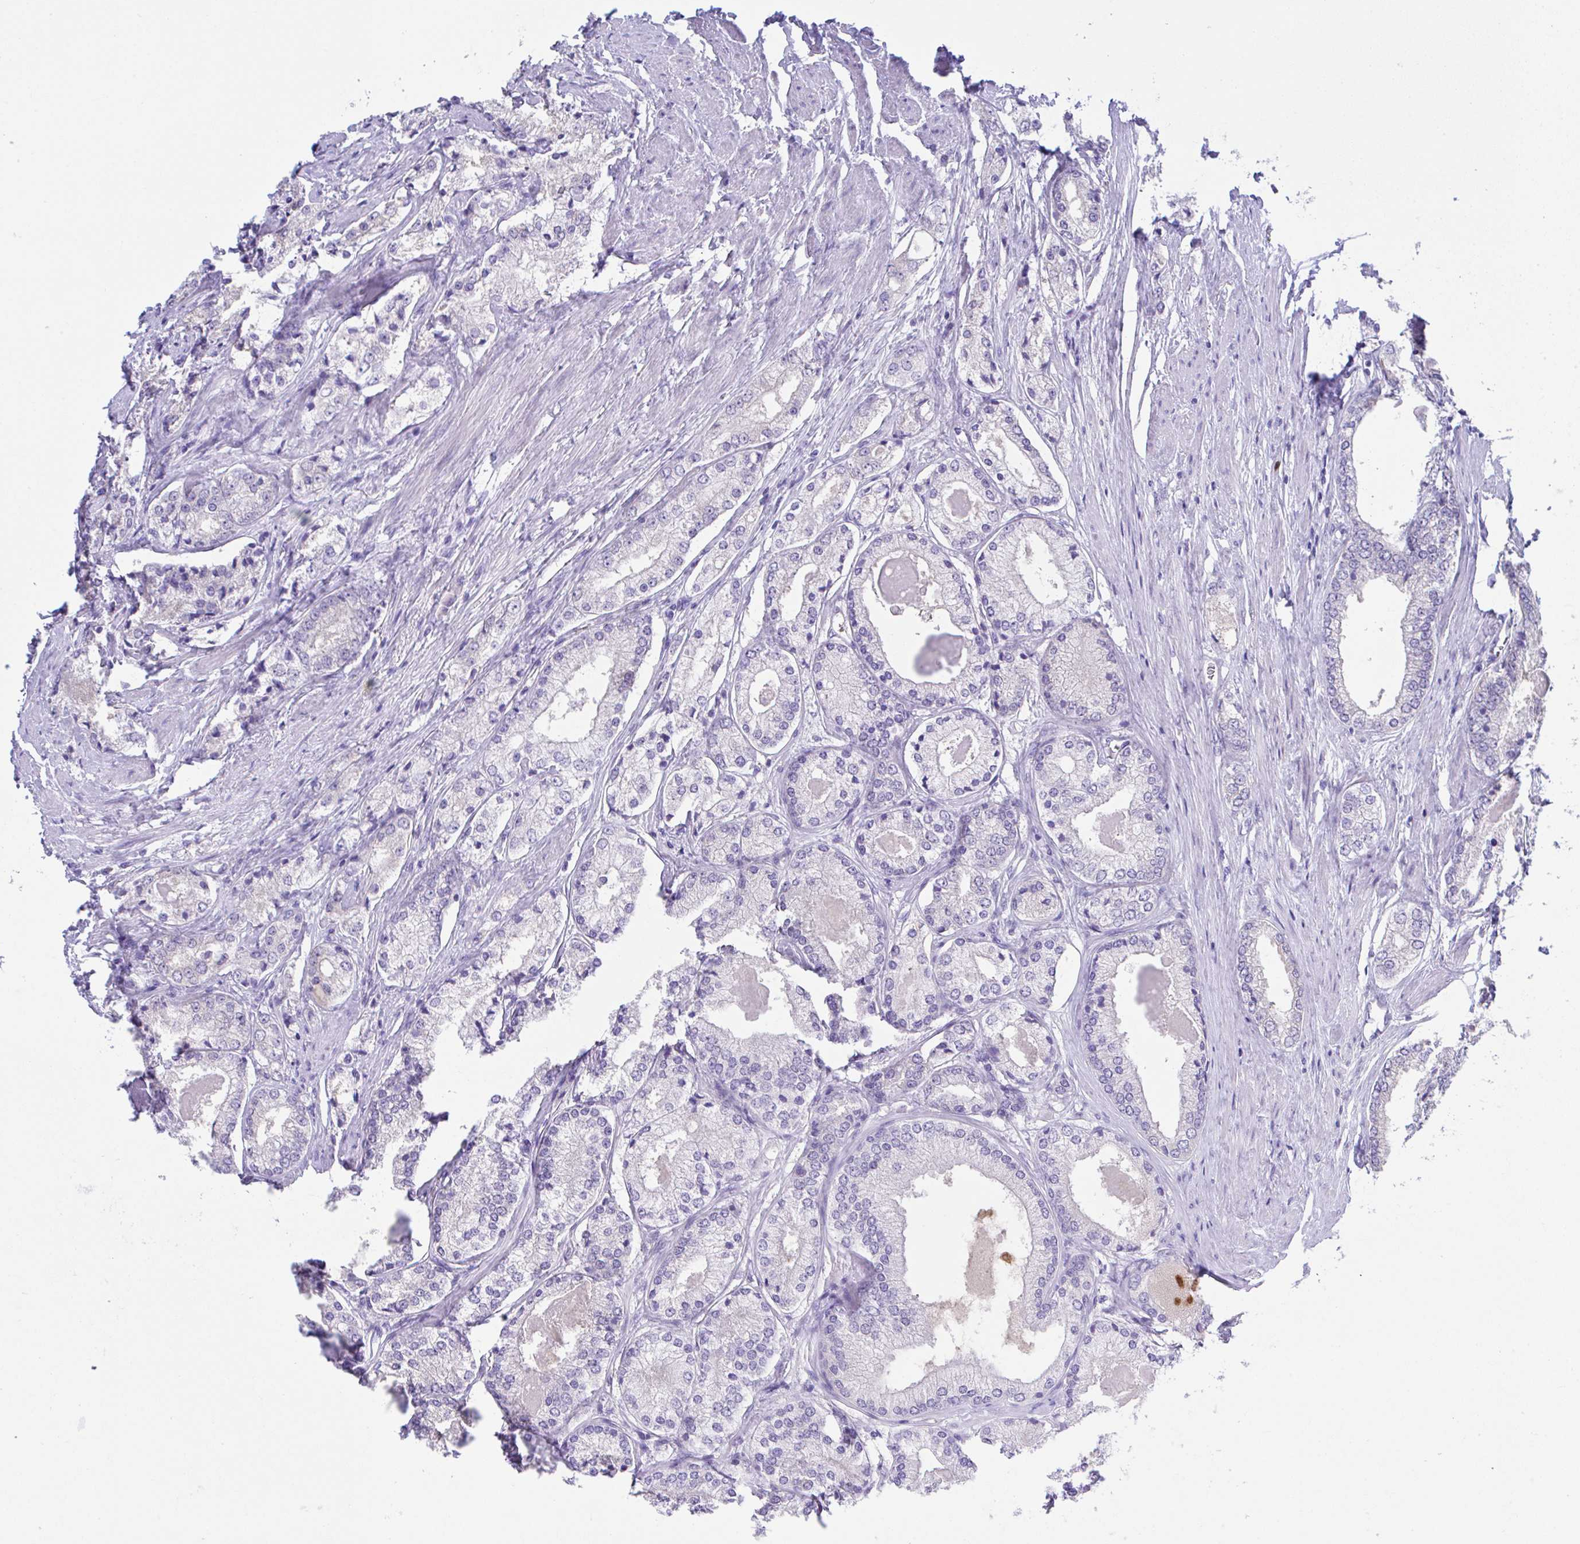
{"staining": {"intensity": "negative", "quantity": "none", "location": "none"}, "tissue": "prostate cancer", "cell_type": "Tumor cells", "image_type": "cancer", "snomed": [{"axis": "morphology", "description": "Adenocarcinoma, NOS"}, {"axis": "morphology", "description": "Adenocarcinoma, Low grade"}, {"axis": "topography", "description": "Prostate"}], "caption": "Immunohistochemical staining of prostate adenocarcinoma exhibits no significant staining in tumor cells.", "gene": "HOXB4", "patient": {"sex": "male", "age": 68}}